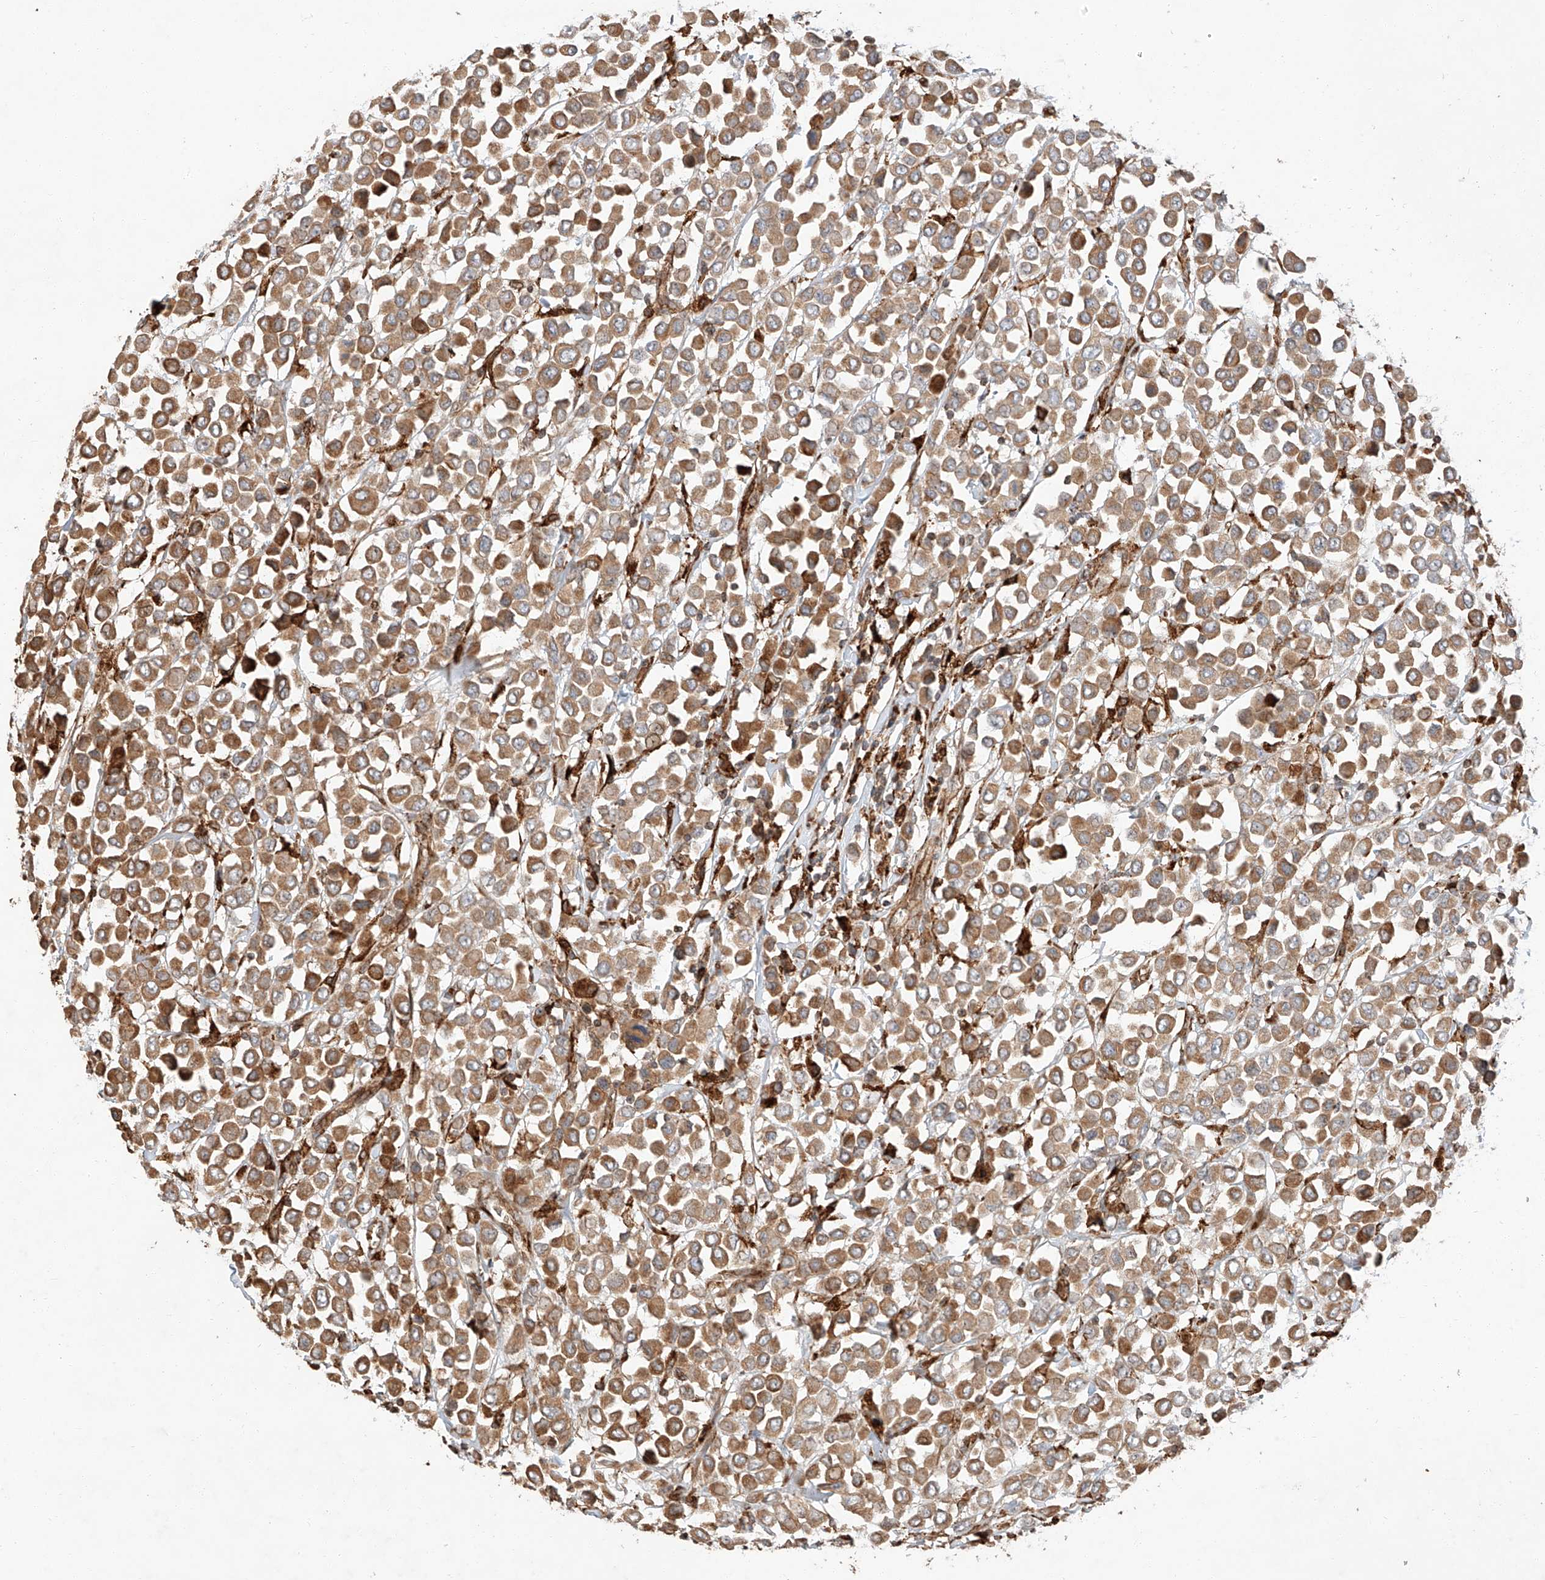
{"staining": {"intensity": "moderate", "quantity": ">75%", "location": "cytoplasmic/membranous"}, "tissue": "breast cancer", "cell_type": "Tumor cells", "image_type": "cancer", "snomed": [{"axis": "morphology", "description": "Duct carcinoma"}, {"axis": "topography", "description": "Breast"}], "caption": "This is a histology image of IHC staining of breast invasive ductal carcinoma, which shows moderate staining in the cytoplasmic/membranous of tumor cells.", "gene": "ZNF84", "patient": {"sex": "female", "age": 61}}